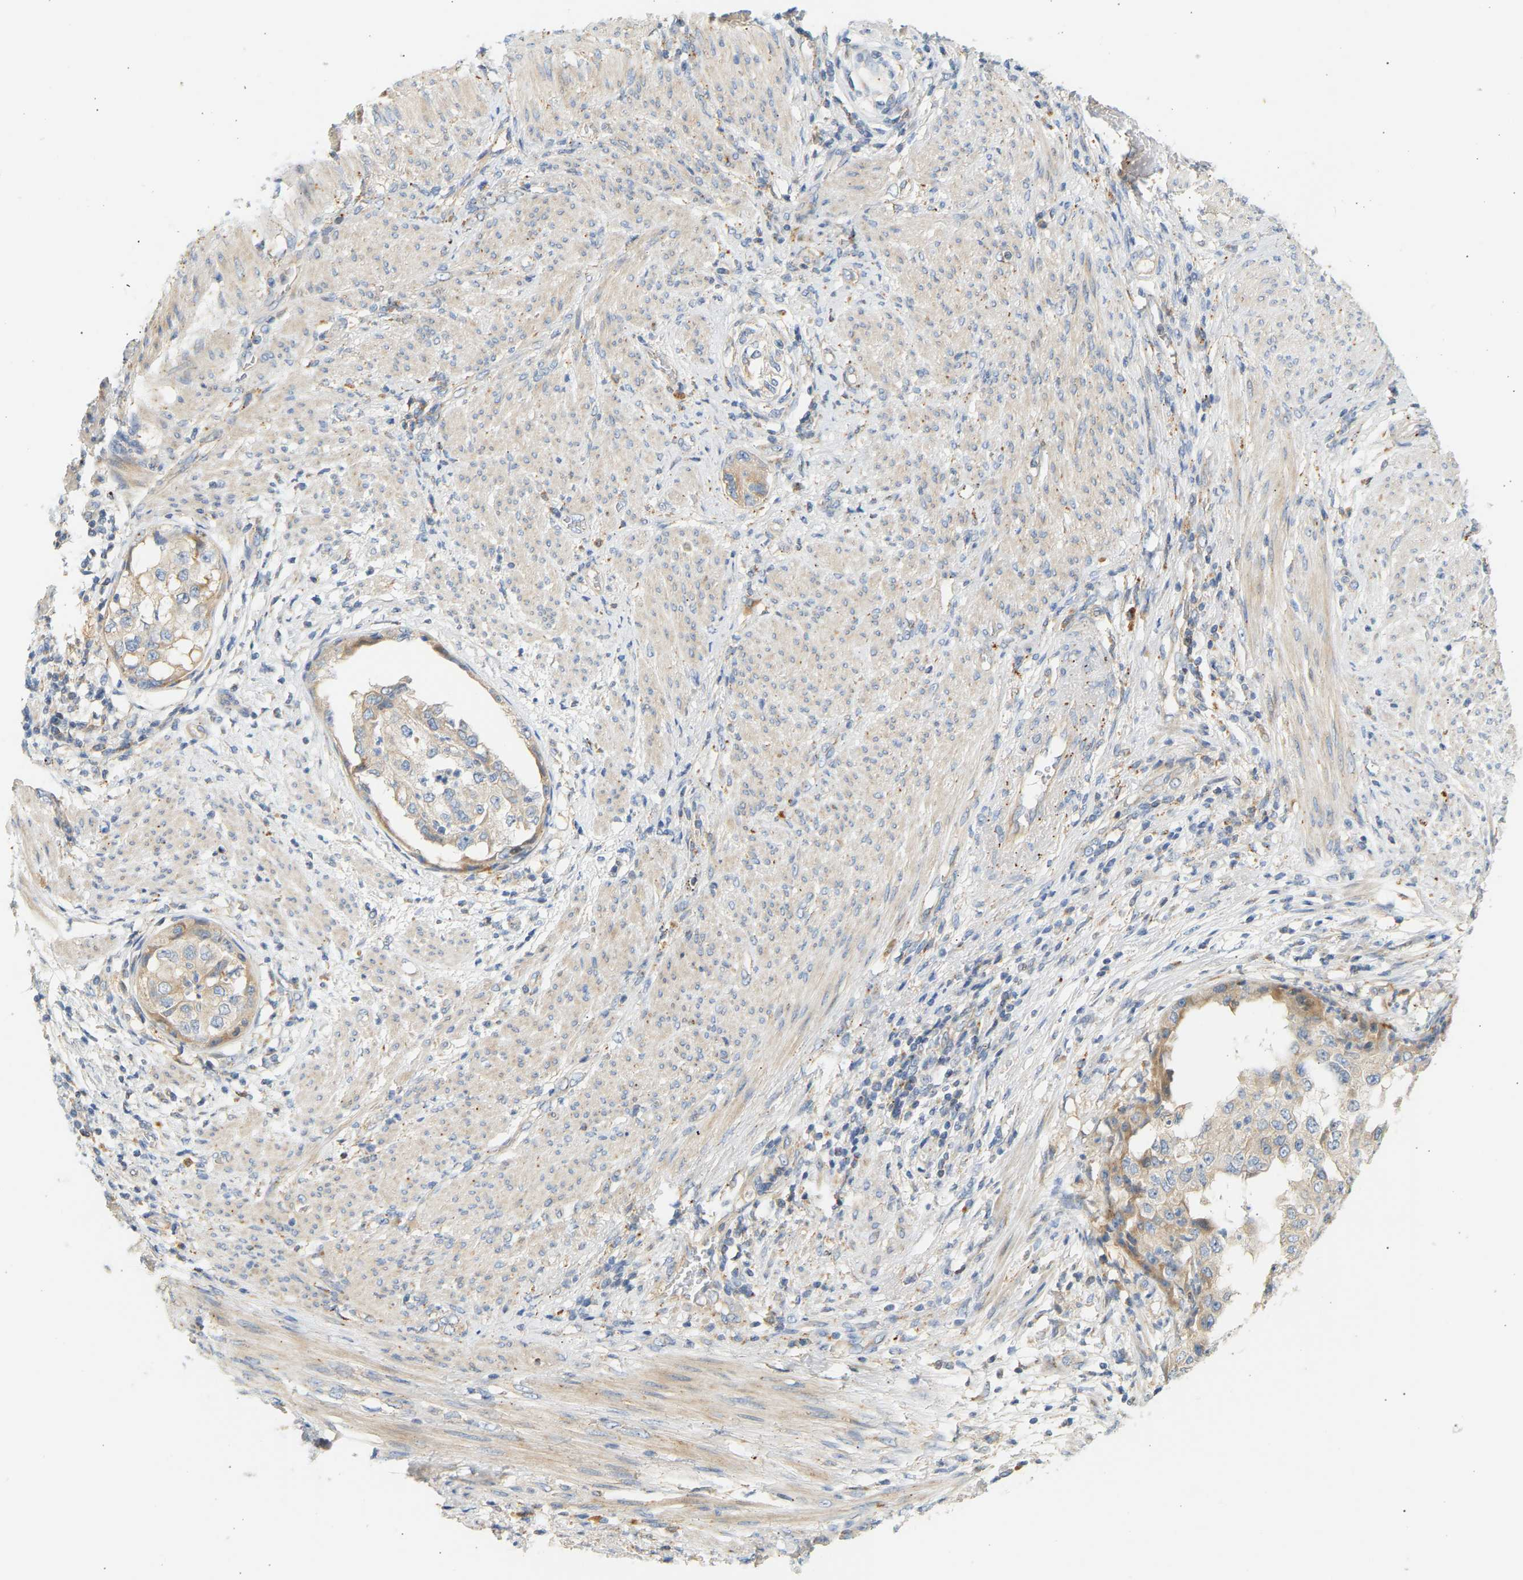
{"staining": {"intensity": "weak", "quantity": ">75%", "location": "cytoplasmic/membranous"}, "tissue": "endometrial cancer", "cell_type": "Tumor cells", "image_type": "cancer", "snomed": [{"axis": "morphology", "description": "Adenocarcinoma, NOS"}, {"axis": "topography", "description": "Endometrium"}], "caption": "Brown immunohistochemical staining in endometrial adenocarcinoma reveals weak cytoplasmic/membranous expression in approximately >75% of tumor cells.", "gene": "ENTHD1", "patient": {"sex": "female", "age": 85}}